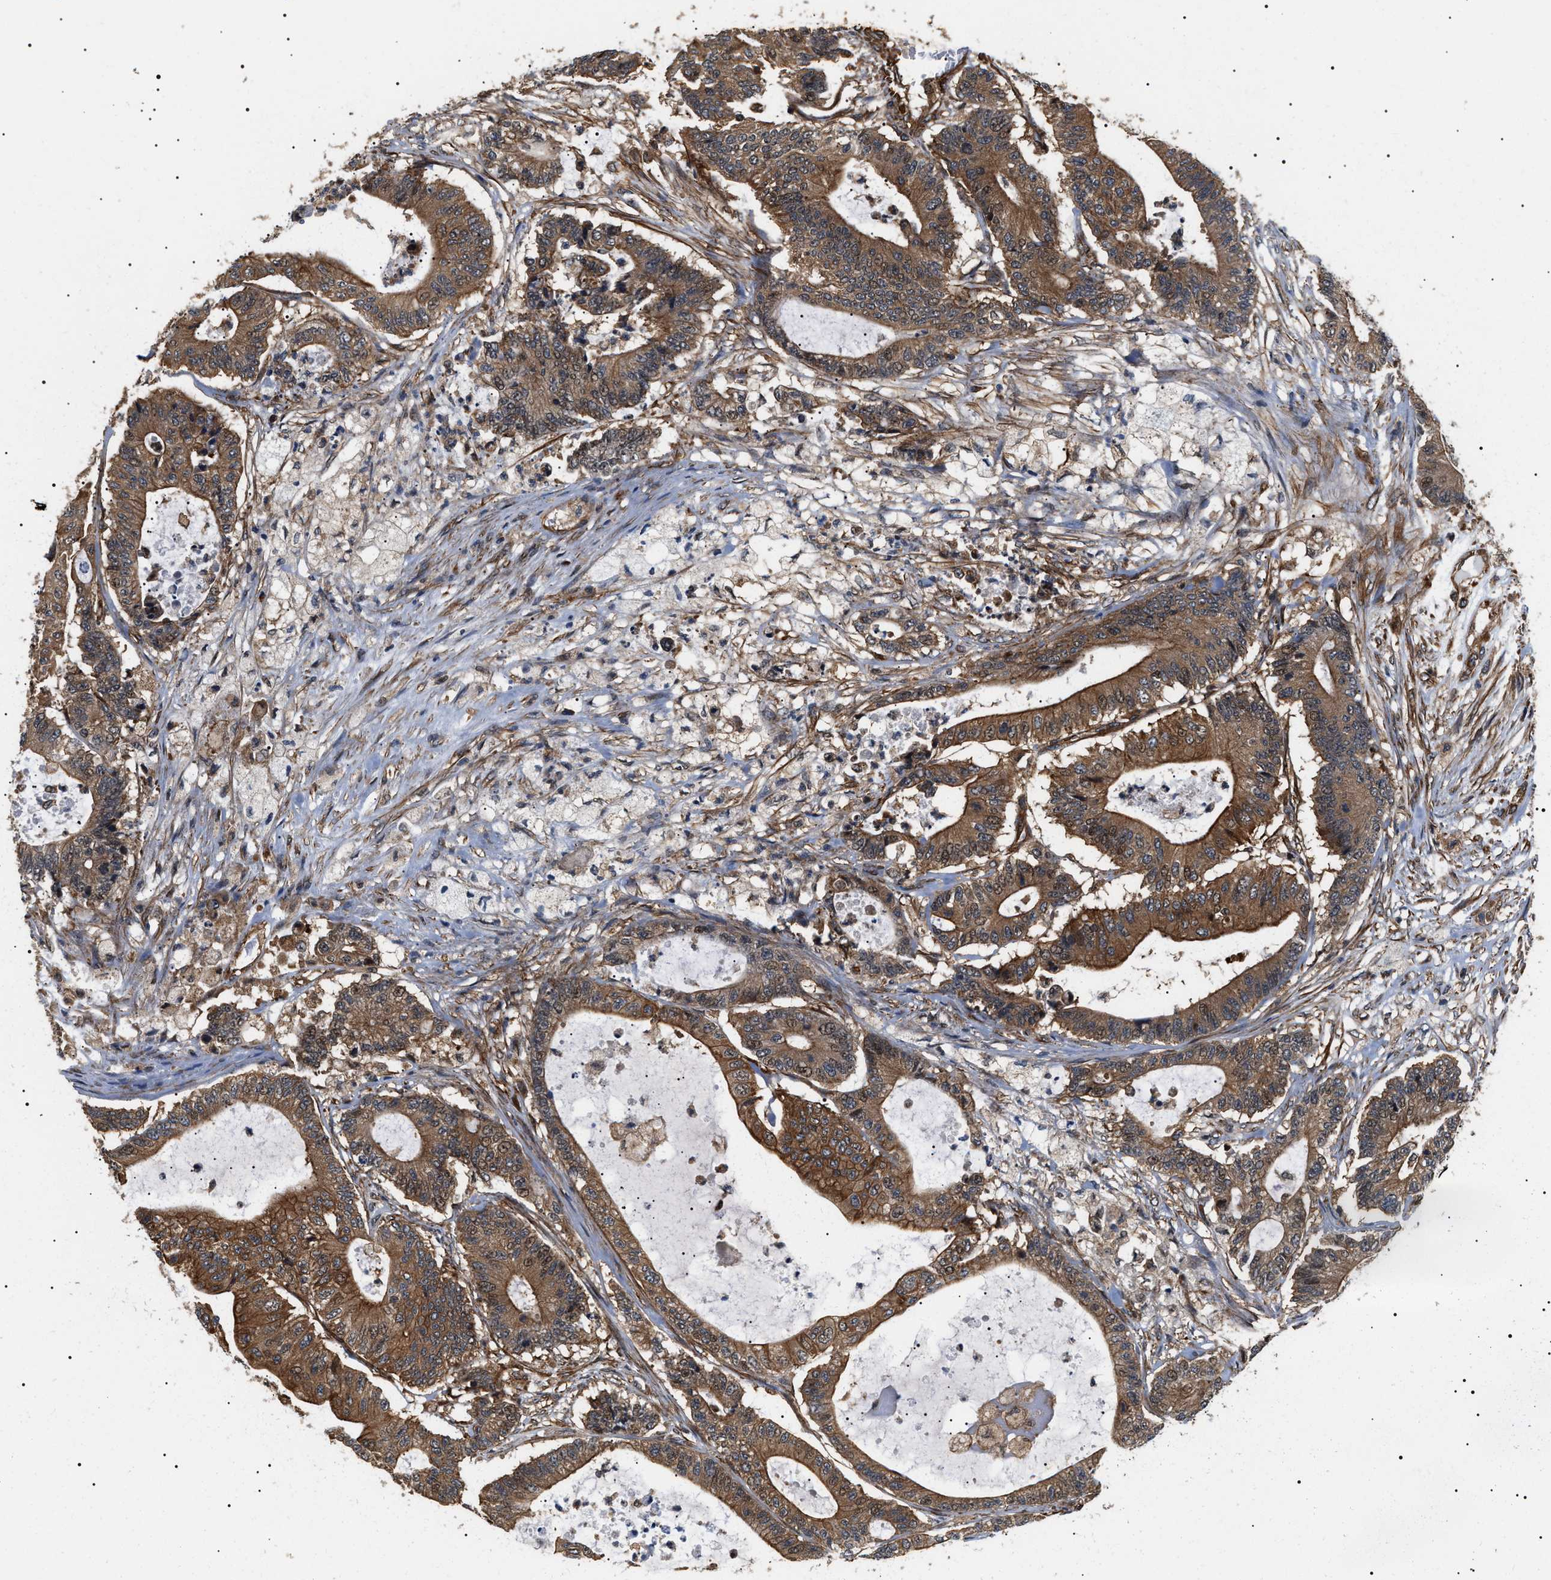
{"staining": {"intensity": "moderate", "quantity": ">75%", "location": "cytoplasmic/membranous"}, "tissue": "colorectal cancer", "cell_type": "Tumor cells", "image_type": "cancer", "snomed": [{"axis": "morphology", "description": "Adenocarcinoma, NOS"}, {"axis": "topography", "description": "Colon"}], "caption": "Approximately >75% of tumor cells in human colorectal cancer (adenocarcinoma) demonstrate moderate cytoplasmic/membranous protein staining as visualized by brown immunohistochemical staining.", "gene": "SH3GLB2", "patient": {"sex": "female", "age": 84}}